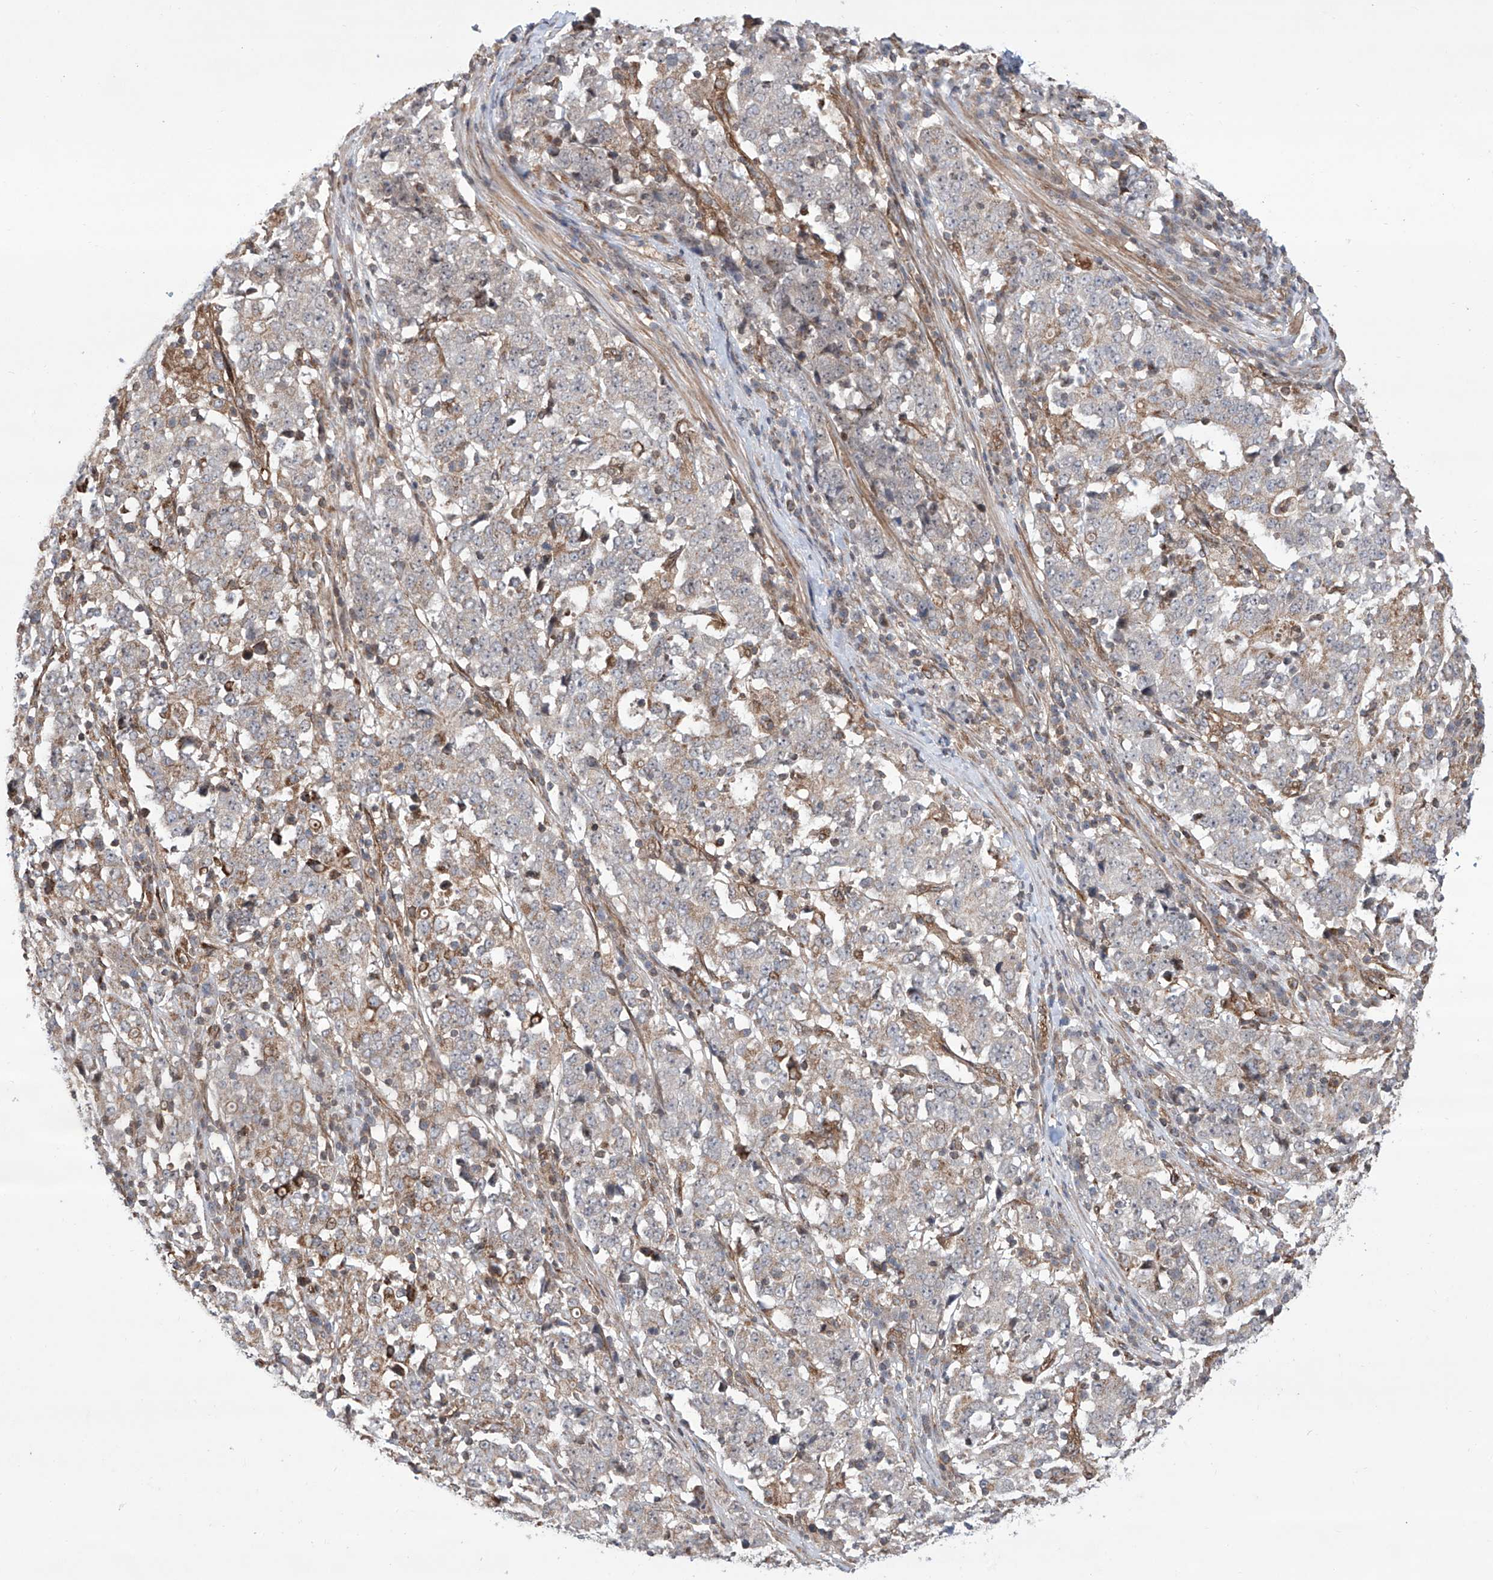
{"staining": {"intensity": "negative", "quantity": "none", "location": "none"}, "tissue": "stomach cancer", "cell_type": "Tumor cells", "image_type": "cancer", "snomed": [{"axis": "morphology", "description": "Adenocarcinoma, NOS"}, {"axis": "topography", "description": "Stomach"}], "caption": "Tumor cells show no significant staining in stomach cancer (adenocarcinoma).", "gene": "APAF1", "patient": {"sex": "male", "age": 59}}